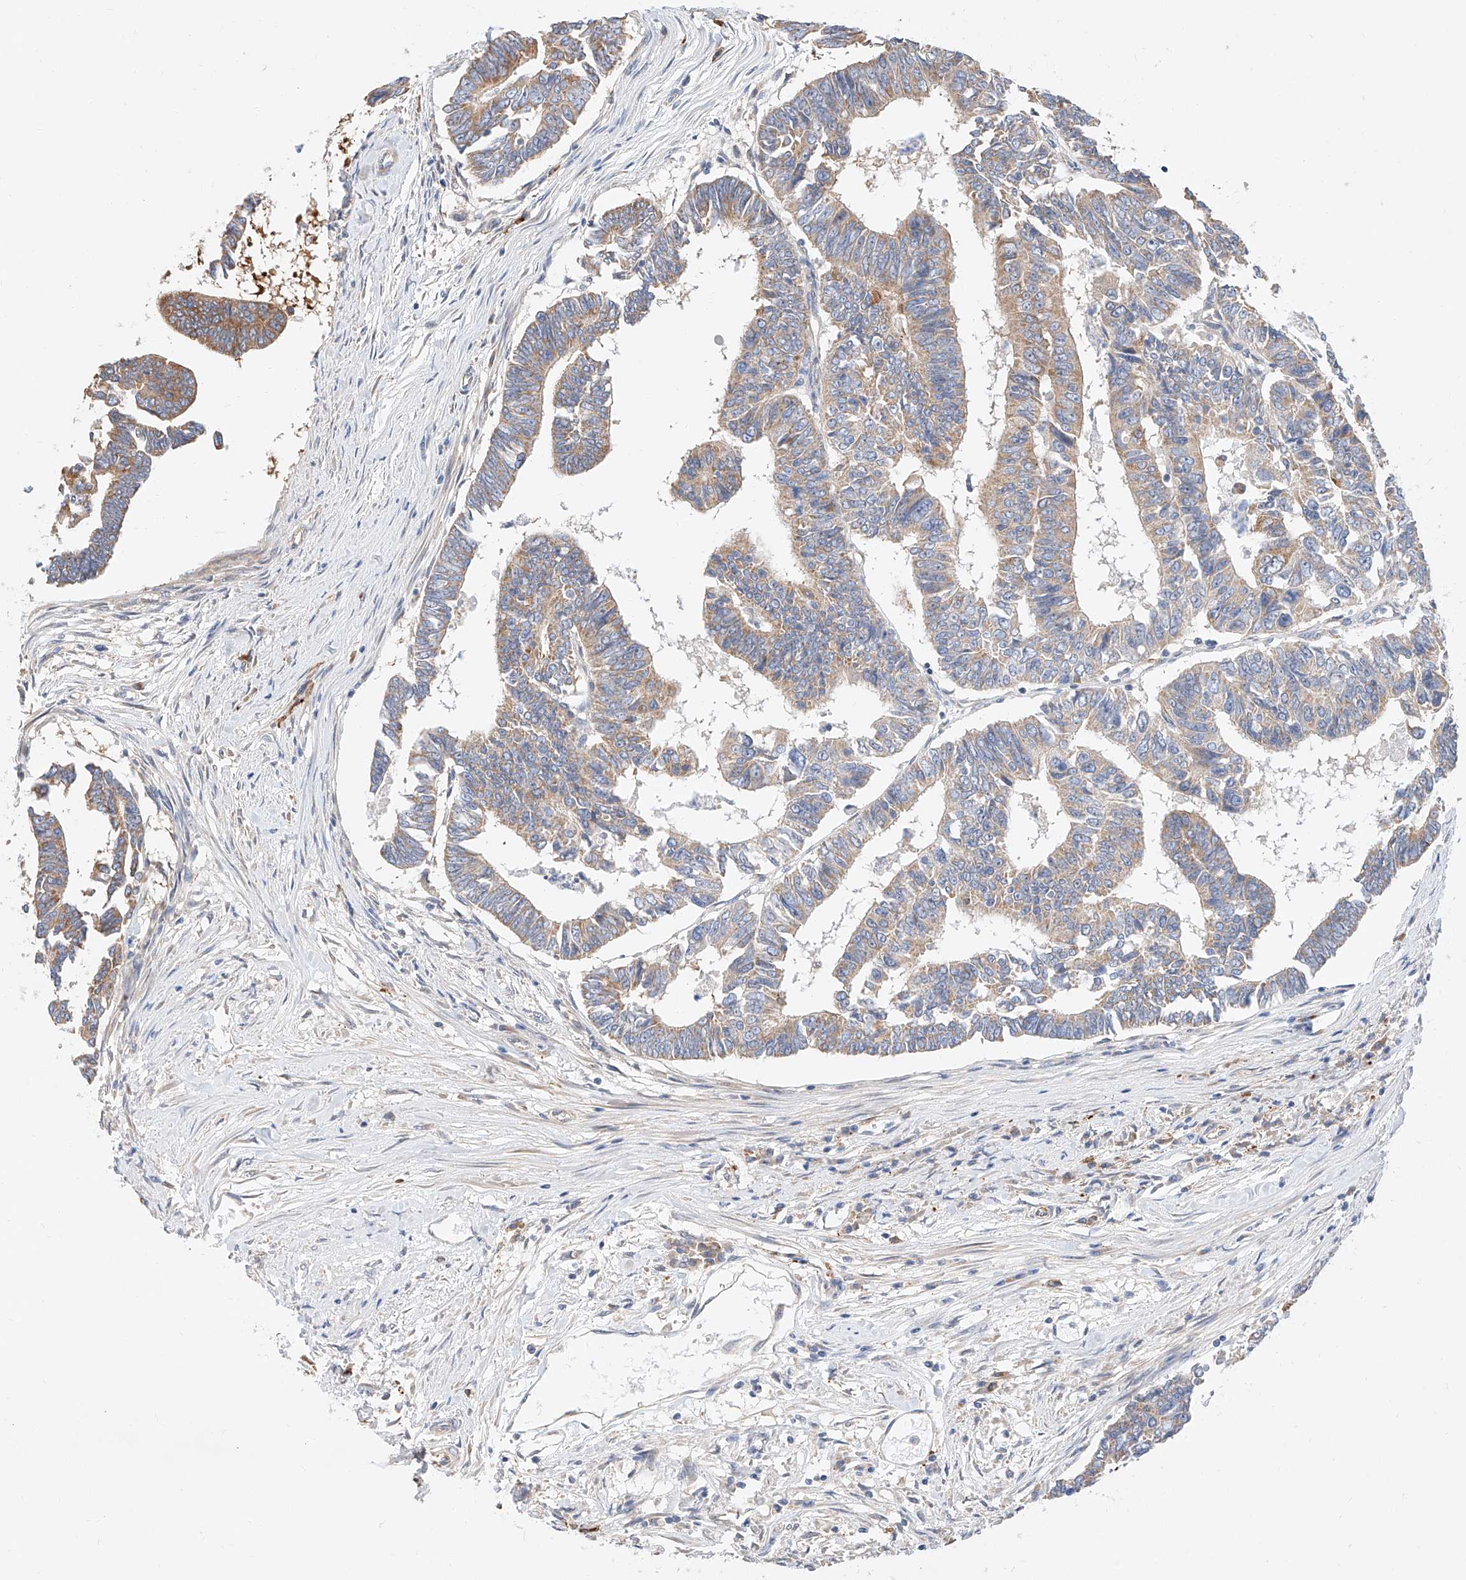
{"staining": {"intensity": "moderate", "quantity": "<25%", "location": "cytoplasmic/membranous"}, "tissue": "colorectal cancer", "cell_type": "Tumor cells", "image_type": "cancer", "snomed": [{"axis": "morphology", "description": "Adenocarcinoma, NOS"}, {"axis": "topography", "description": "Rectum"}], "caption": "Colorectal cancer (adenocarcinoma) tissue exhibits moderate cytoplasmic/membranous expression in approximately <25% of tumor cells (brown staining indicates protein expression, while blue staining denotes nuclei).", "gene": "GLMN", "patient": {"sex": "female", "age": 65}}